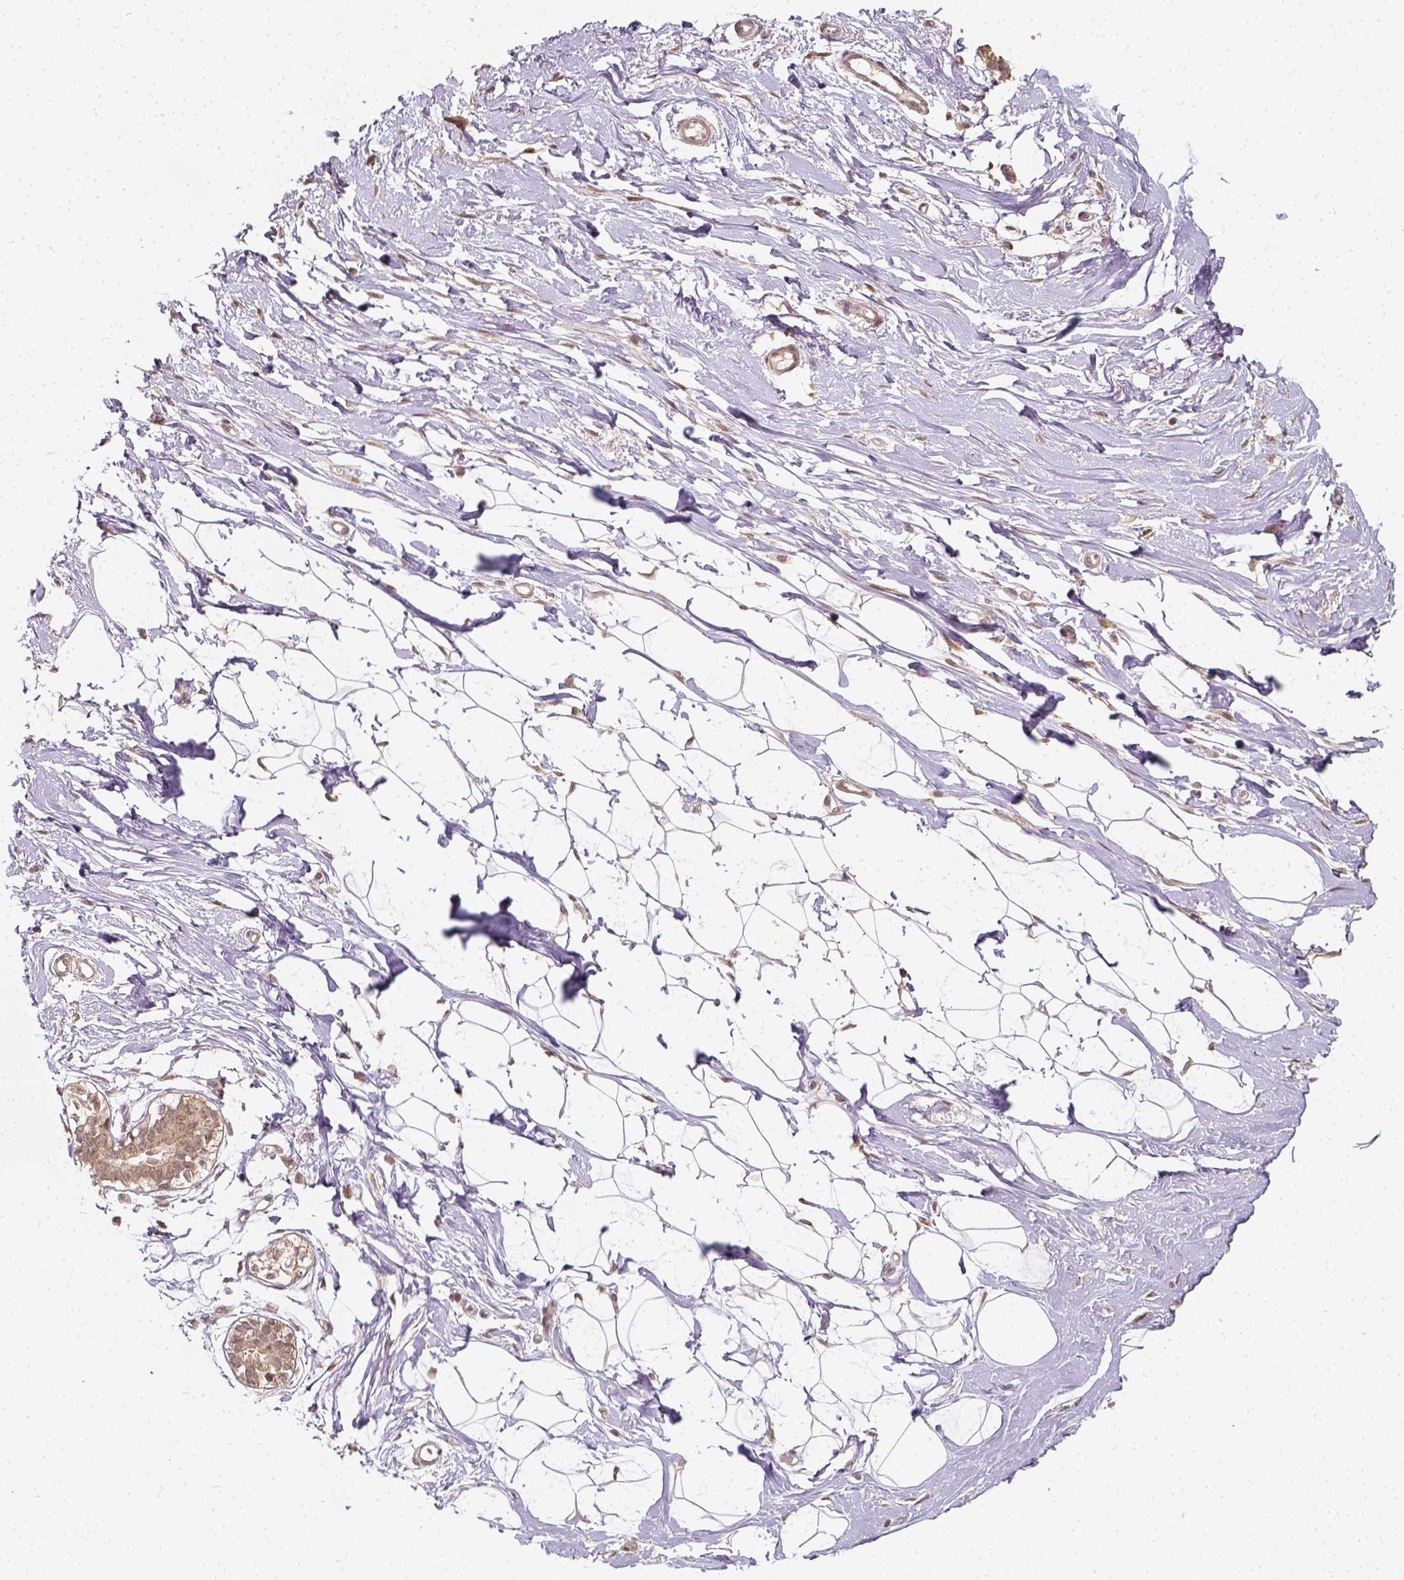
{"staining": {"intensity": "weak", "quantity": ">75%", "location": "cytoplasmic/membranous,nuclear"}, "tissue": "breast", "cell_type": "Adipocytes", "image_type": "normal", "snomed": [{"axis": "morphology", "description": "Normal tissue, NOS"}, {"axis": "topography", "description": "Breast"}], "caption": "Immunohistochemistry micrograph of benign breast: breast stained using immunohistochemistry (IHC) displays low levels of weak protein expression localized specifically in the cytoplasmic/membranous,nuclear of adipocytes, appearing as a cytoplasmic/membranous,nuclear brown color.", "gene": "ZMAT3", "patient": {"sex": "female", "age": 49}}